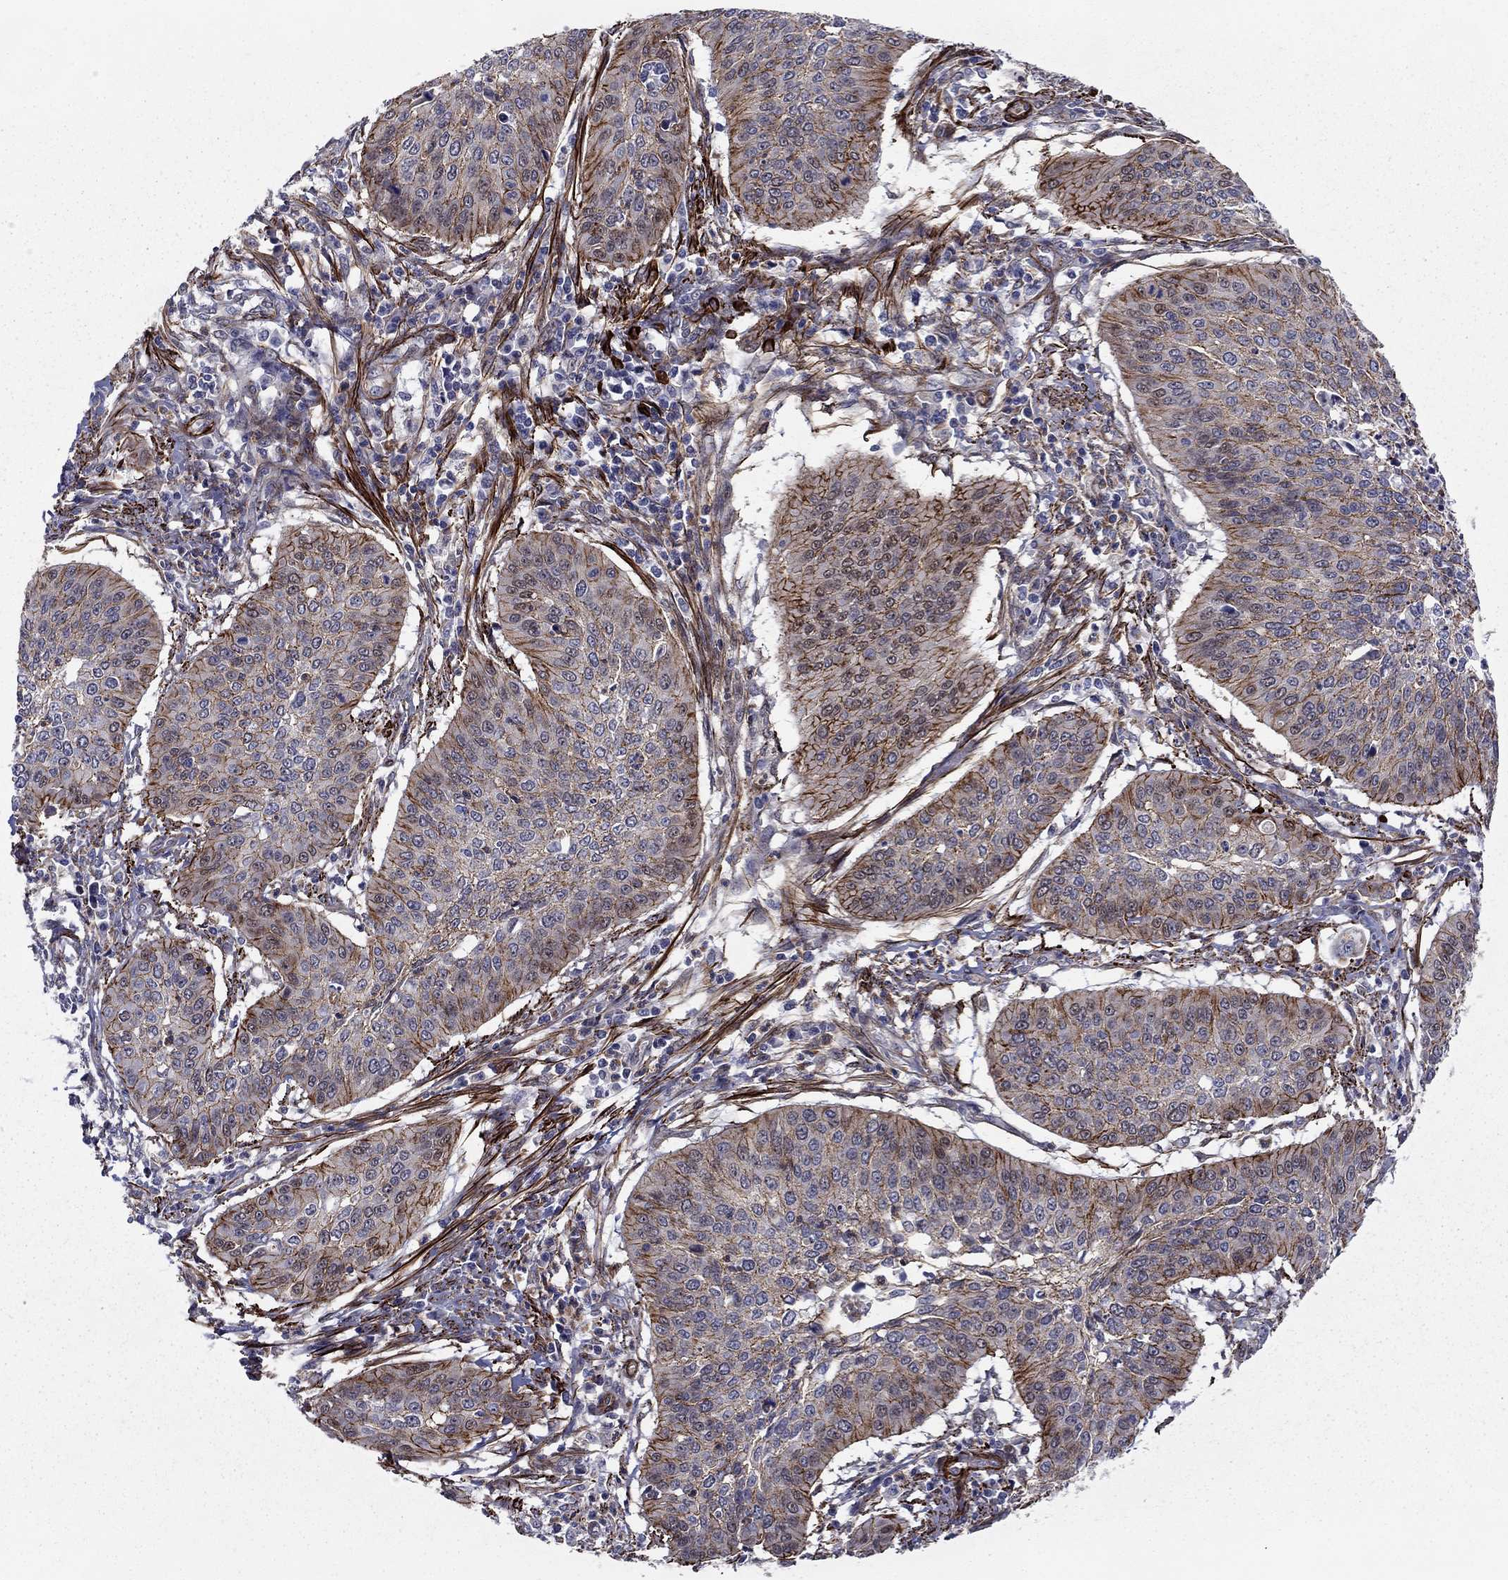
{"staining": {"intensity": "strong", "quantity": "25%-75%", "location": "cytoplasmic/membranous"}, "tissue": "cervical cancer", "cell_type": "Tumor cells", "image_type": "cancer", "snomed": [{"axis": "morphology", "description": "Normal tissue, NOS"}, {"axis": "morphology", "description": "Squamous cell carcinoma, NOS"}, {"axis": "topography", "description": "Cervix"}], "caption": "A micrograph showing strong cytoplasmic/membranous expression in approximately 25%-75% of tumor cells in squamous cell carcinoma (cervical), as visualized by brown immunohistochemical staining.", "gene": "KRBA1", "patient": {"sex": "female", "age": 39}}